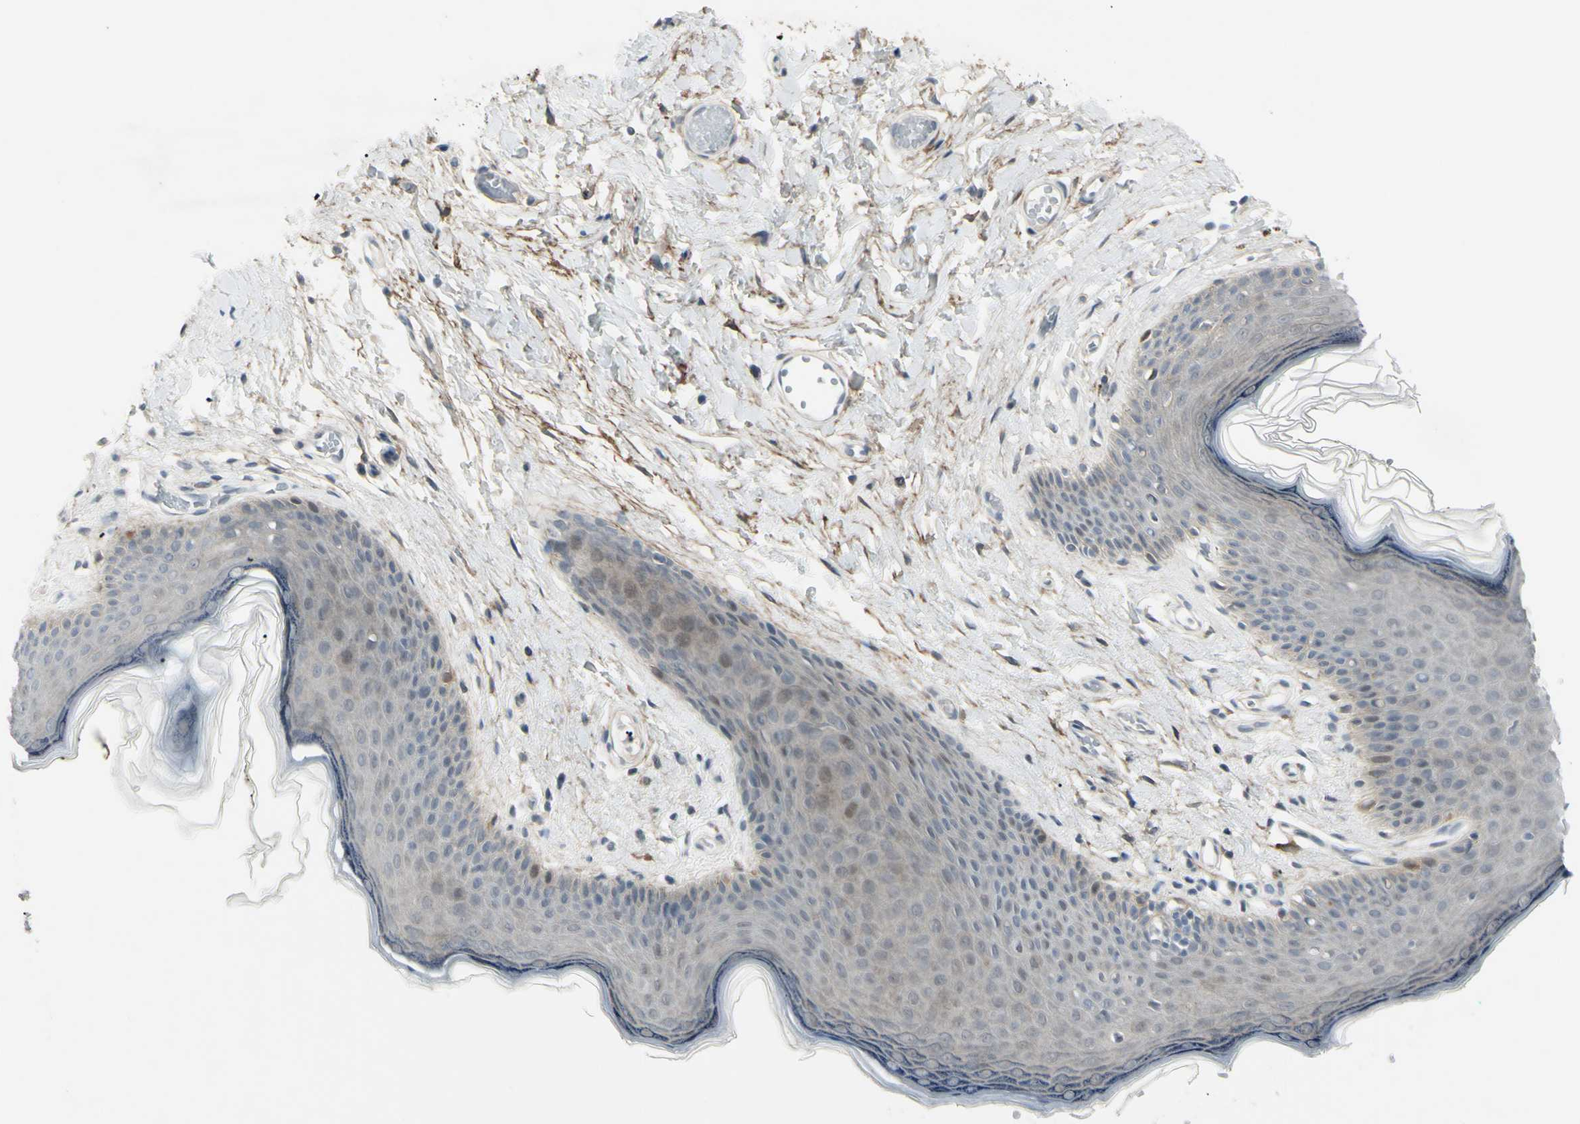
{"staining": {"intensity": "weak", "quantity": "<25%", "location": "nuclear"}, "tissue": "skin", "cell_type": "Epidermal cells", "image_type": "normal", "snomed": [{"axis": "morphology", "description": "Normal tissue, NOS"}, {"axis": "morphology", "description": "Inflammation, NOS"}, {"axis": "topography", "description": "Vulva"}], "caption": "Immunohistochemistry (IHC) photomicrograph of benign skin: human skin stained with DAB shows no significant protein positivity in epidermal cells.", "gene": "ETNK1", "patient": {"sex": "female", "age": 84}}